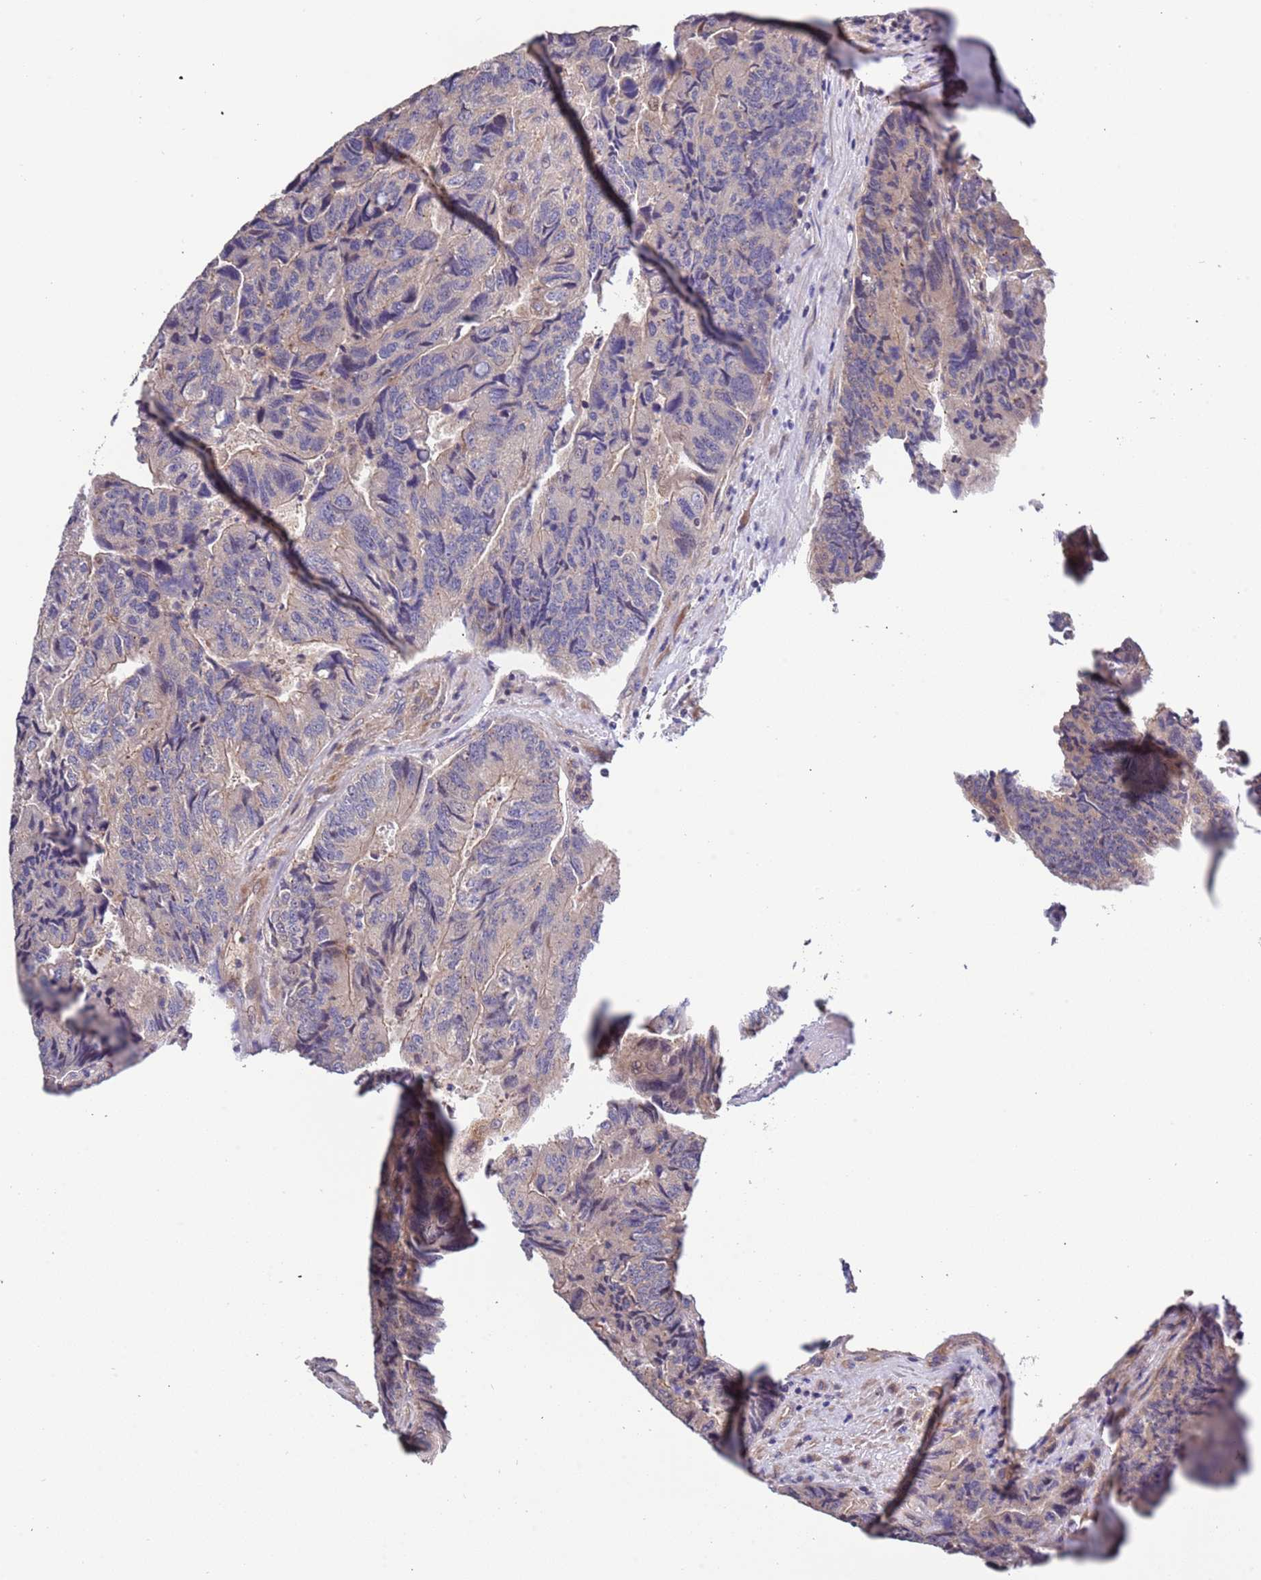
{"staining": {"intensity": "weak", "quantity": "25%-75%", "location": "cytoplasmic/membranous"}, "tissue": "colorectal cancer", "cell_type": "Tumor cells", "image_type": "cancer", "snomed": [{"axis": "morphology", "description": "Adenocarcinoma, NOS"}, {"axis": "topography", "description": "Colon"}], "caption": "Immunohistochemical staining of human colorectal adenocarcinoma reveals low levels of weak cytoplasmic/membranous positivity in about 25%-75% of tumor cells. Using DAB (3,3'-diaminobenzidine) (brown) and hematoxylin (blue) stains, captured at high magnification using brightfield microscopy.", "gene": "LAMB4", "patient": {"sex": "female", "age": 67}}